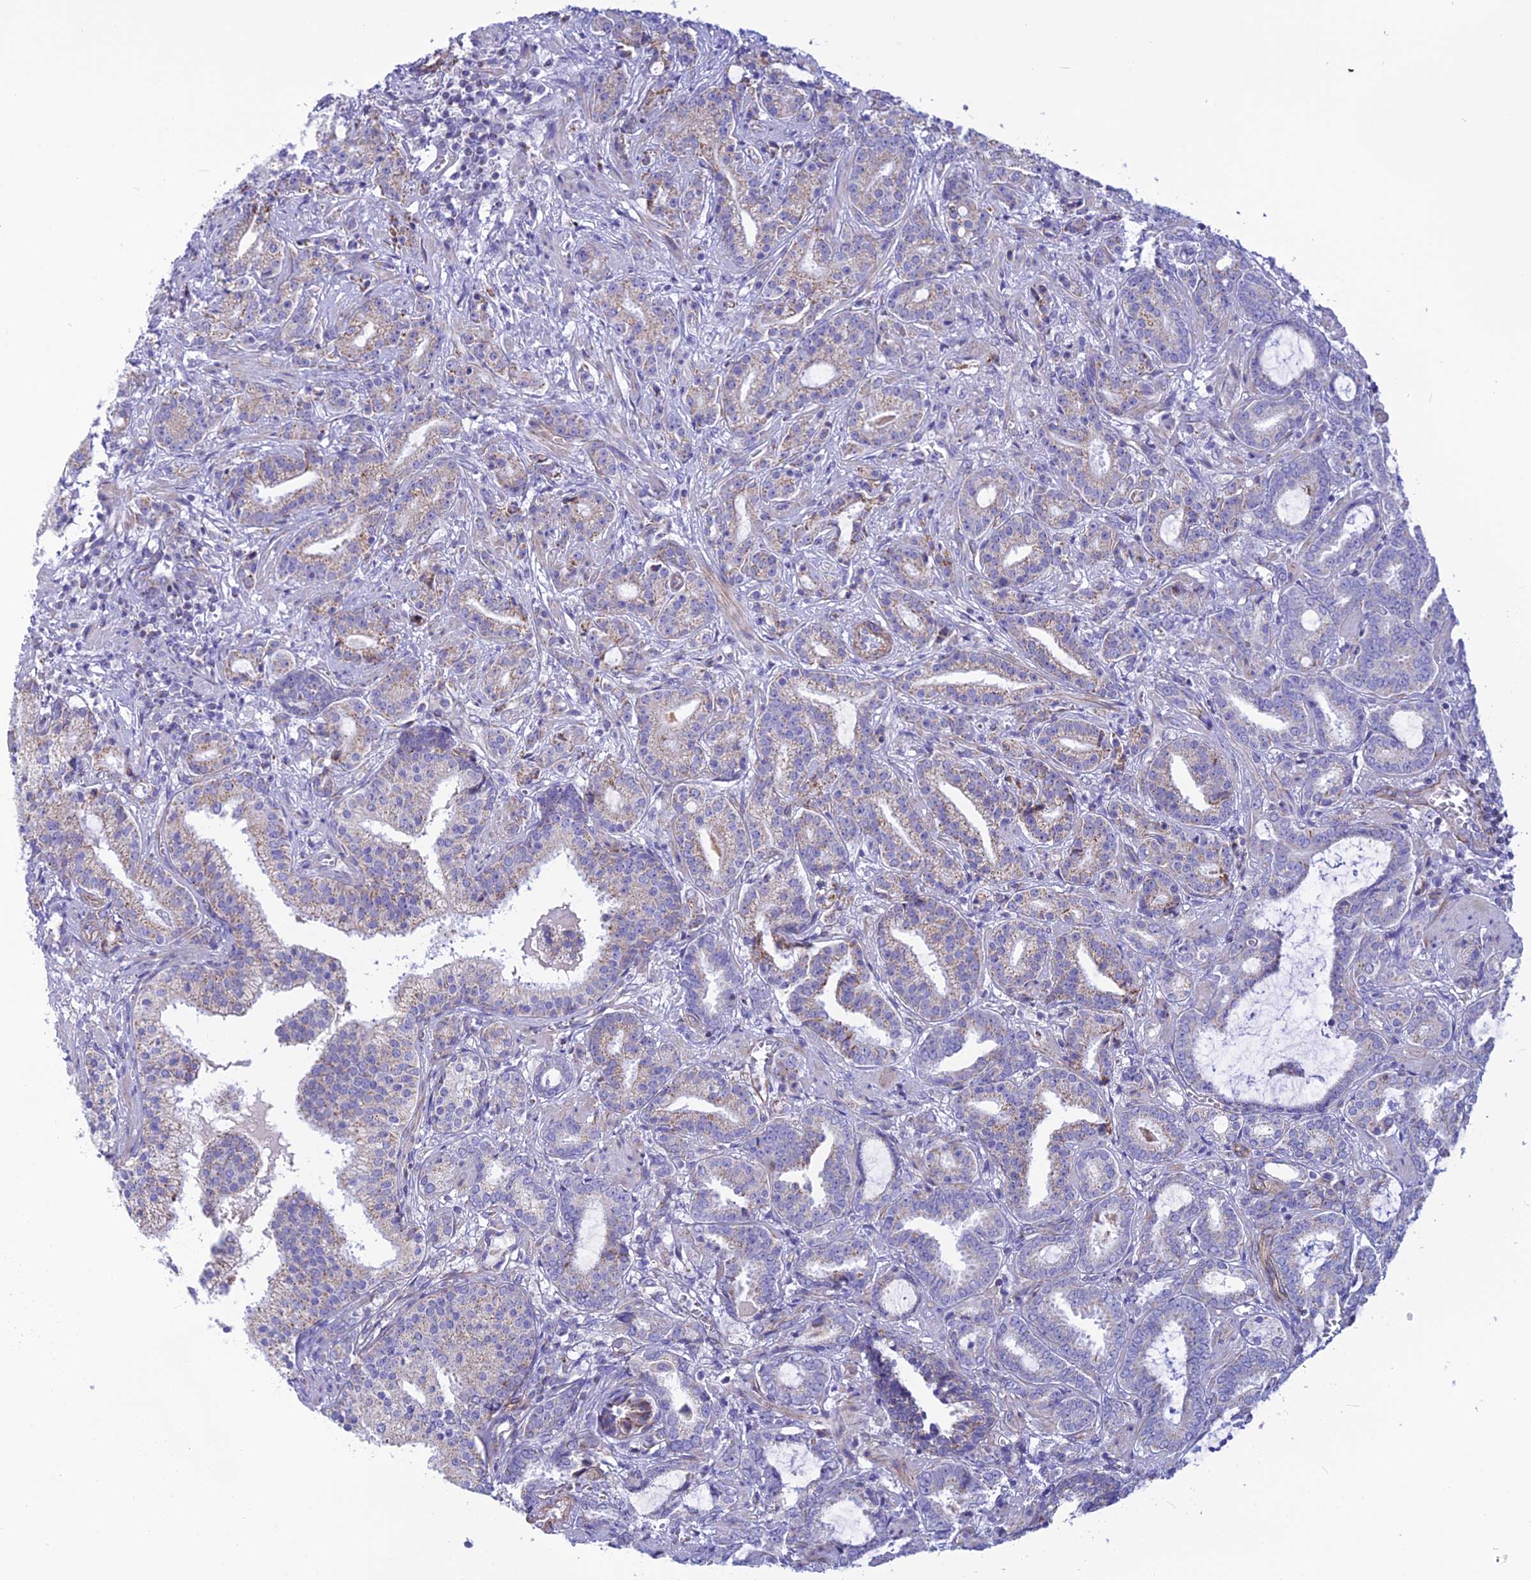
{"staining": {"intensity": "weak", "quantity": "25%-75%", "location": "cytoplasmic/membranous"}, "tissue": "prostate cancer", "cell_type": "Tumor cells", "image_type": "cancer", "snomed": [{"axis": "morphology", "description": "Adenocarcinoma, High grade"}, {"axis": "topography", "description": "Prostate and seminal vesicle, NOS"}], "caption": "This is an image of immunohistochemistry (IHC) staining of high-grade adenocarcinoma (prostate), which shows weak positivity in the cytoplasmic/membranous of tumor cells.", "gene": "POMGNT1", "patient": {"sex": "male", "age": 67}}